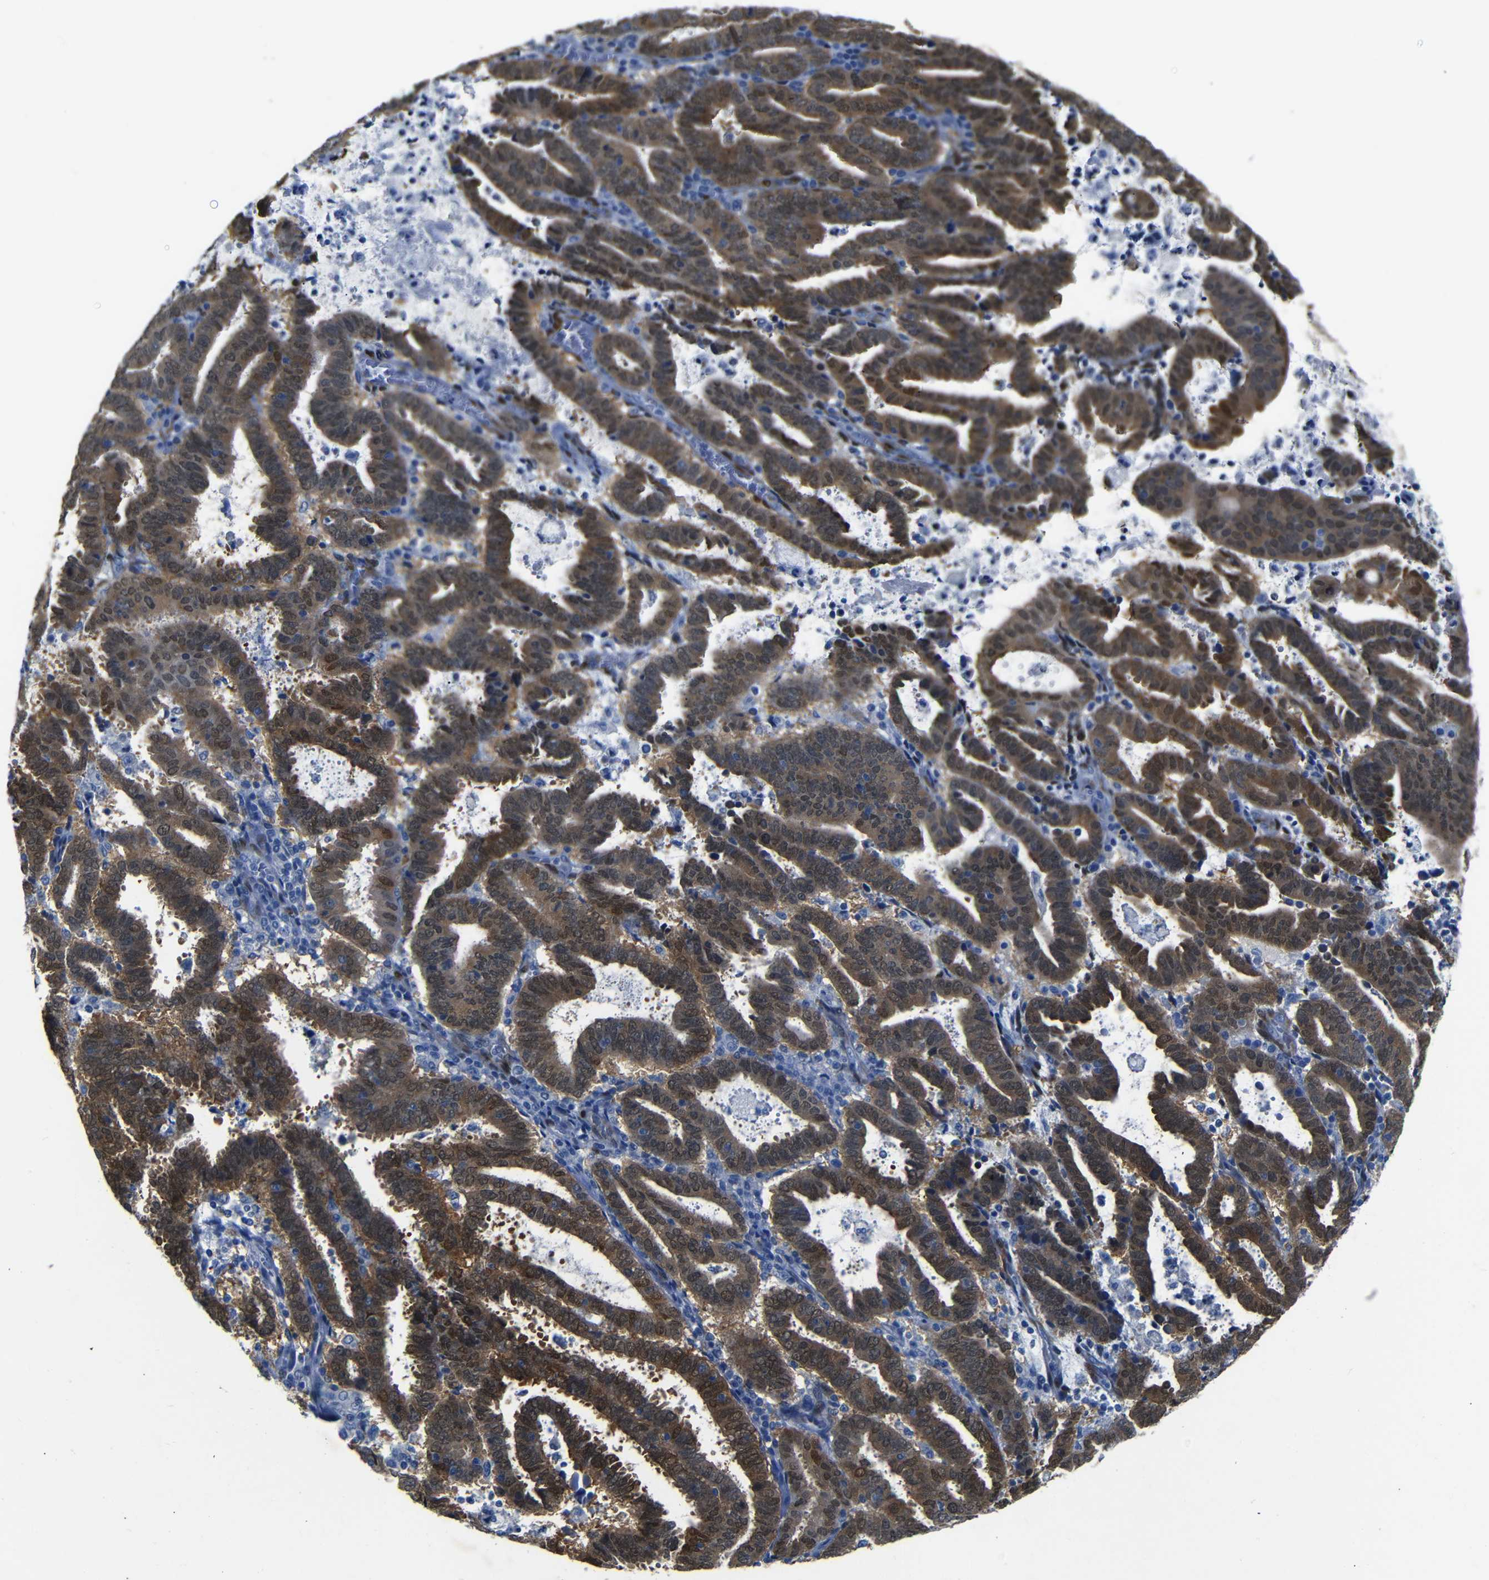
{"staining": {"intensity": "moderate", "quantity": ">75%", "location": "cytoplasmic/membranous,nuclear"}, "tissue": "endometrial cancer", "cell_type": "Tumor cells", "image_type": "cancer", "snomed": [{"axis": "morphology", "description": "Adenocarcinoma, NOS"}, {"axis": "topography", "description": "Uterus"}], "caption": "The image reveals staining of adenocarcinoma (endometrial), revealing moderate cytoplasmic/membranous and nuclear protein positivity (brown color) within tumor cells.", "gene": "YAP1", "patient": {"sex": "female", "age": 83}}